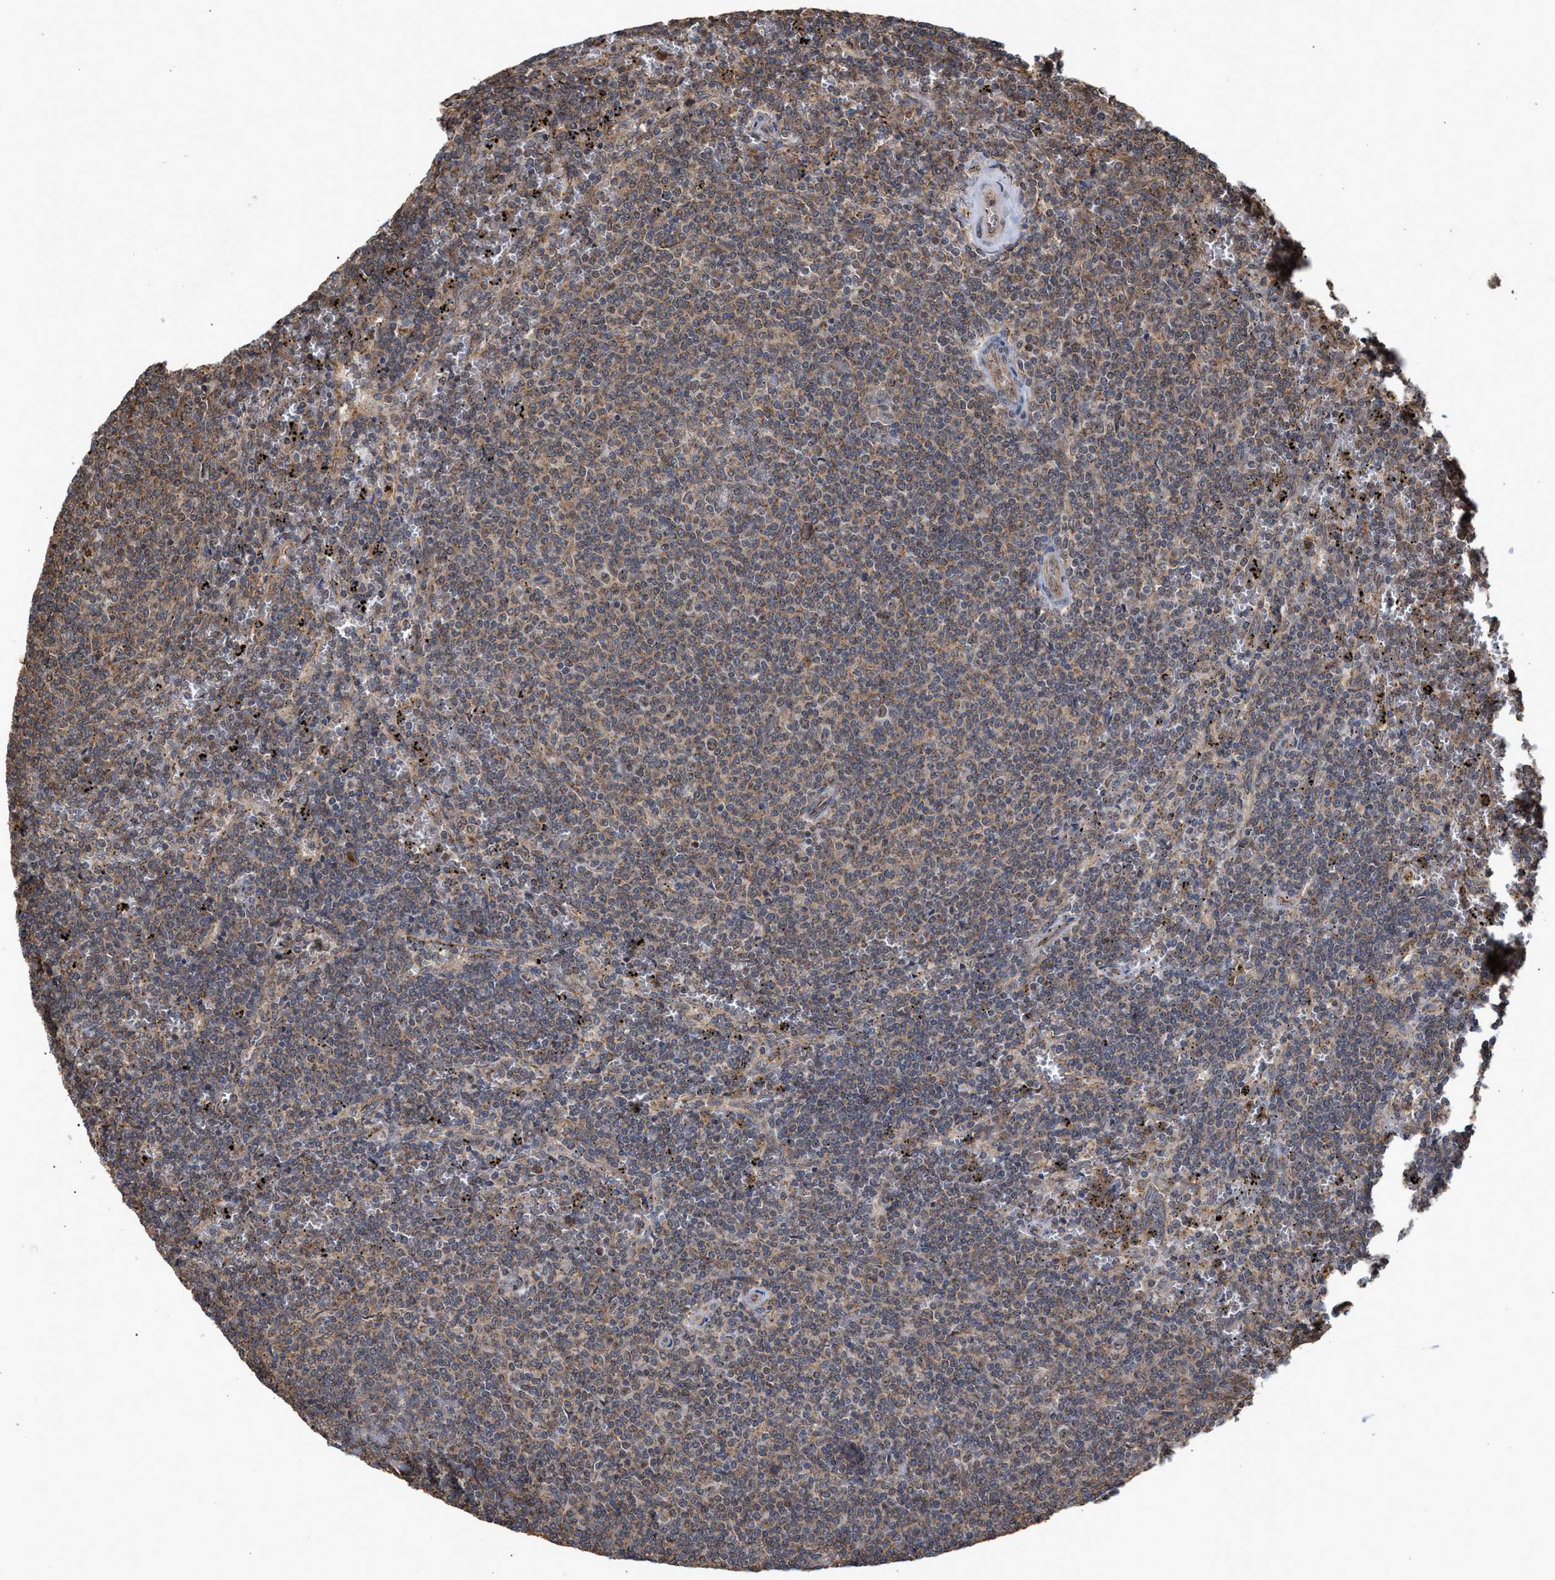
{"staining": {"intensity": "weak", "quantity": ">75%", "location": "cytoplasmic/membranous"}, "tissue": "lymphoma", "cell_type": "Tumor cells", "image_type": "cancer", "snomed": [{"axis": "morphology", "description": "Malignant lymphoma, non-Hodgkin's type, Low grade"}, {"axis": "topography", "description": "Spleen"}], "caption": "About >75% of tumor cells in low-grade malignant lymphoma, non-Hodgkin's type reveal weak cytoplasmic/membranous protein staining as visualized by brown immunohistochemical staining.", "gene": "EXOSC2", "patient": {"sex": "female", "age": 50}}